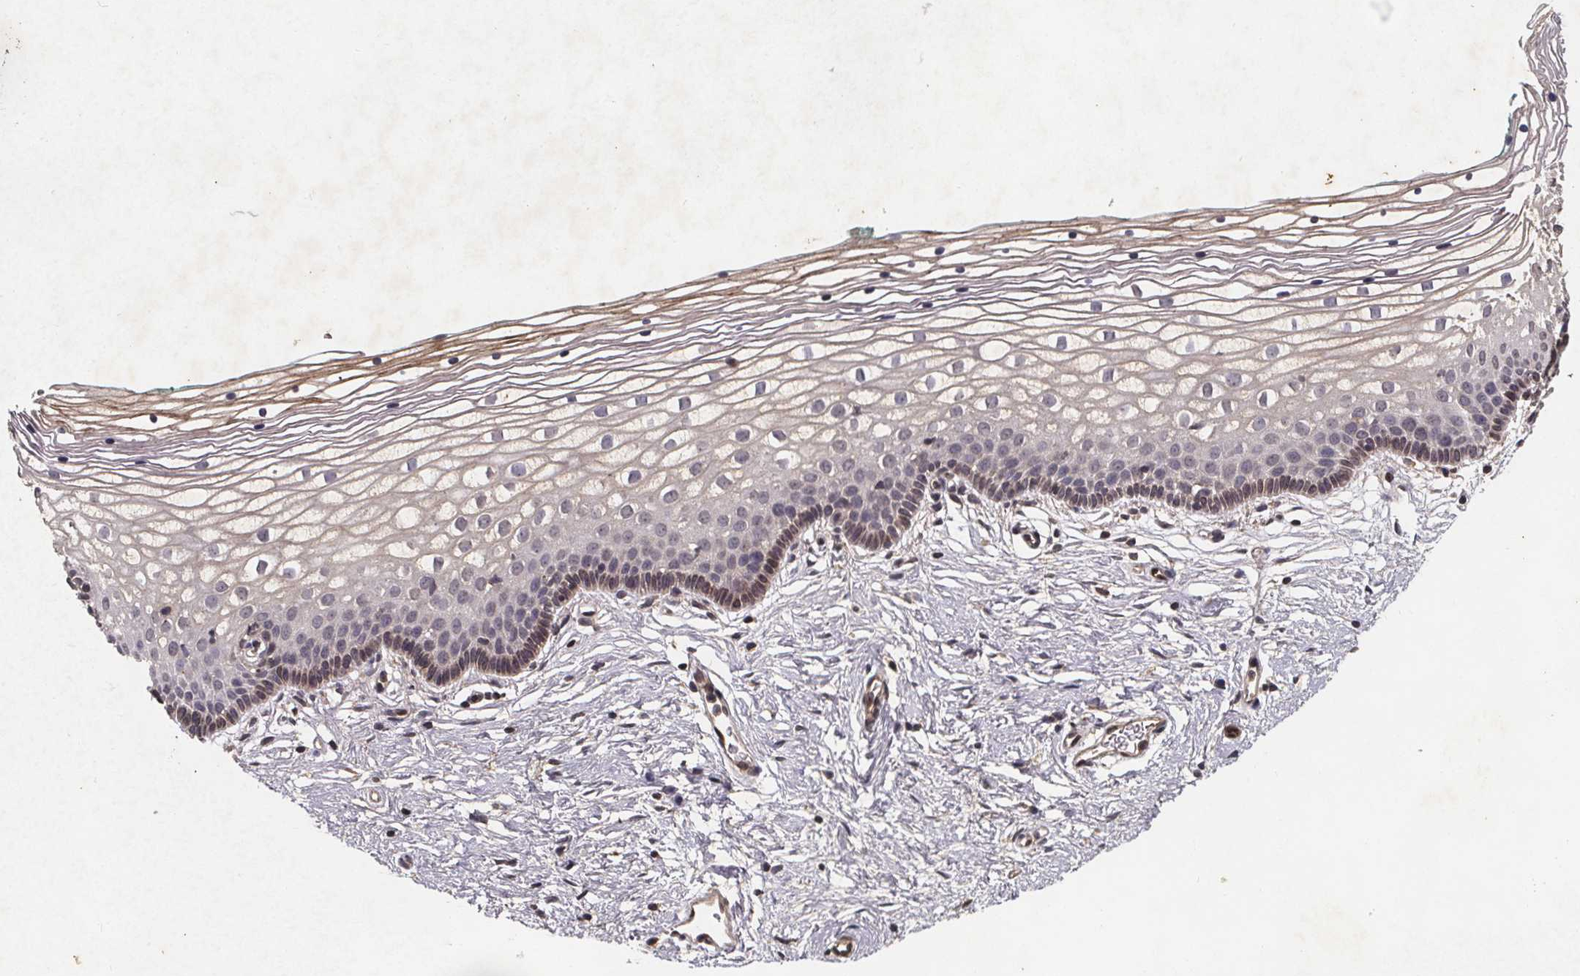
{"staining": {"intensity": "weak", "quantity": "<25%", "location": "cytoplasmic/membranous"}, "tissue": "vagina", "cell_type": "Squamous epithelial cells", "image_type": "normal", "snomed": [{"axis": "morphology", "description": "Normal tissue, NOS"}, {"axis": "topography", "description": "Vagina"}], "caption": "The IHC photomicrograph has no significant positivity in squamous epithelial cells of vagina. (DAB (3,3'-diaminobenzidine) immunohistochemistry (IHC) with hematoxylin counter stain).", "gene": "PIERCE2", "patient": {"sex": "female", "age": 36}}